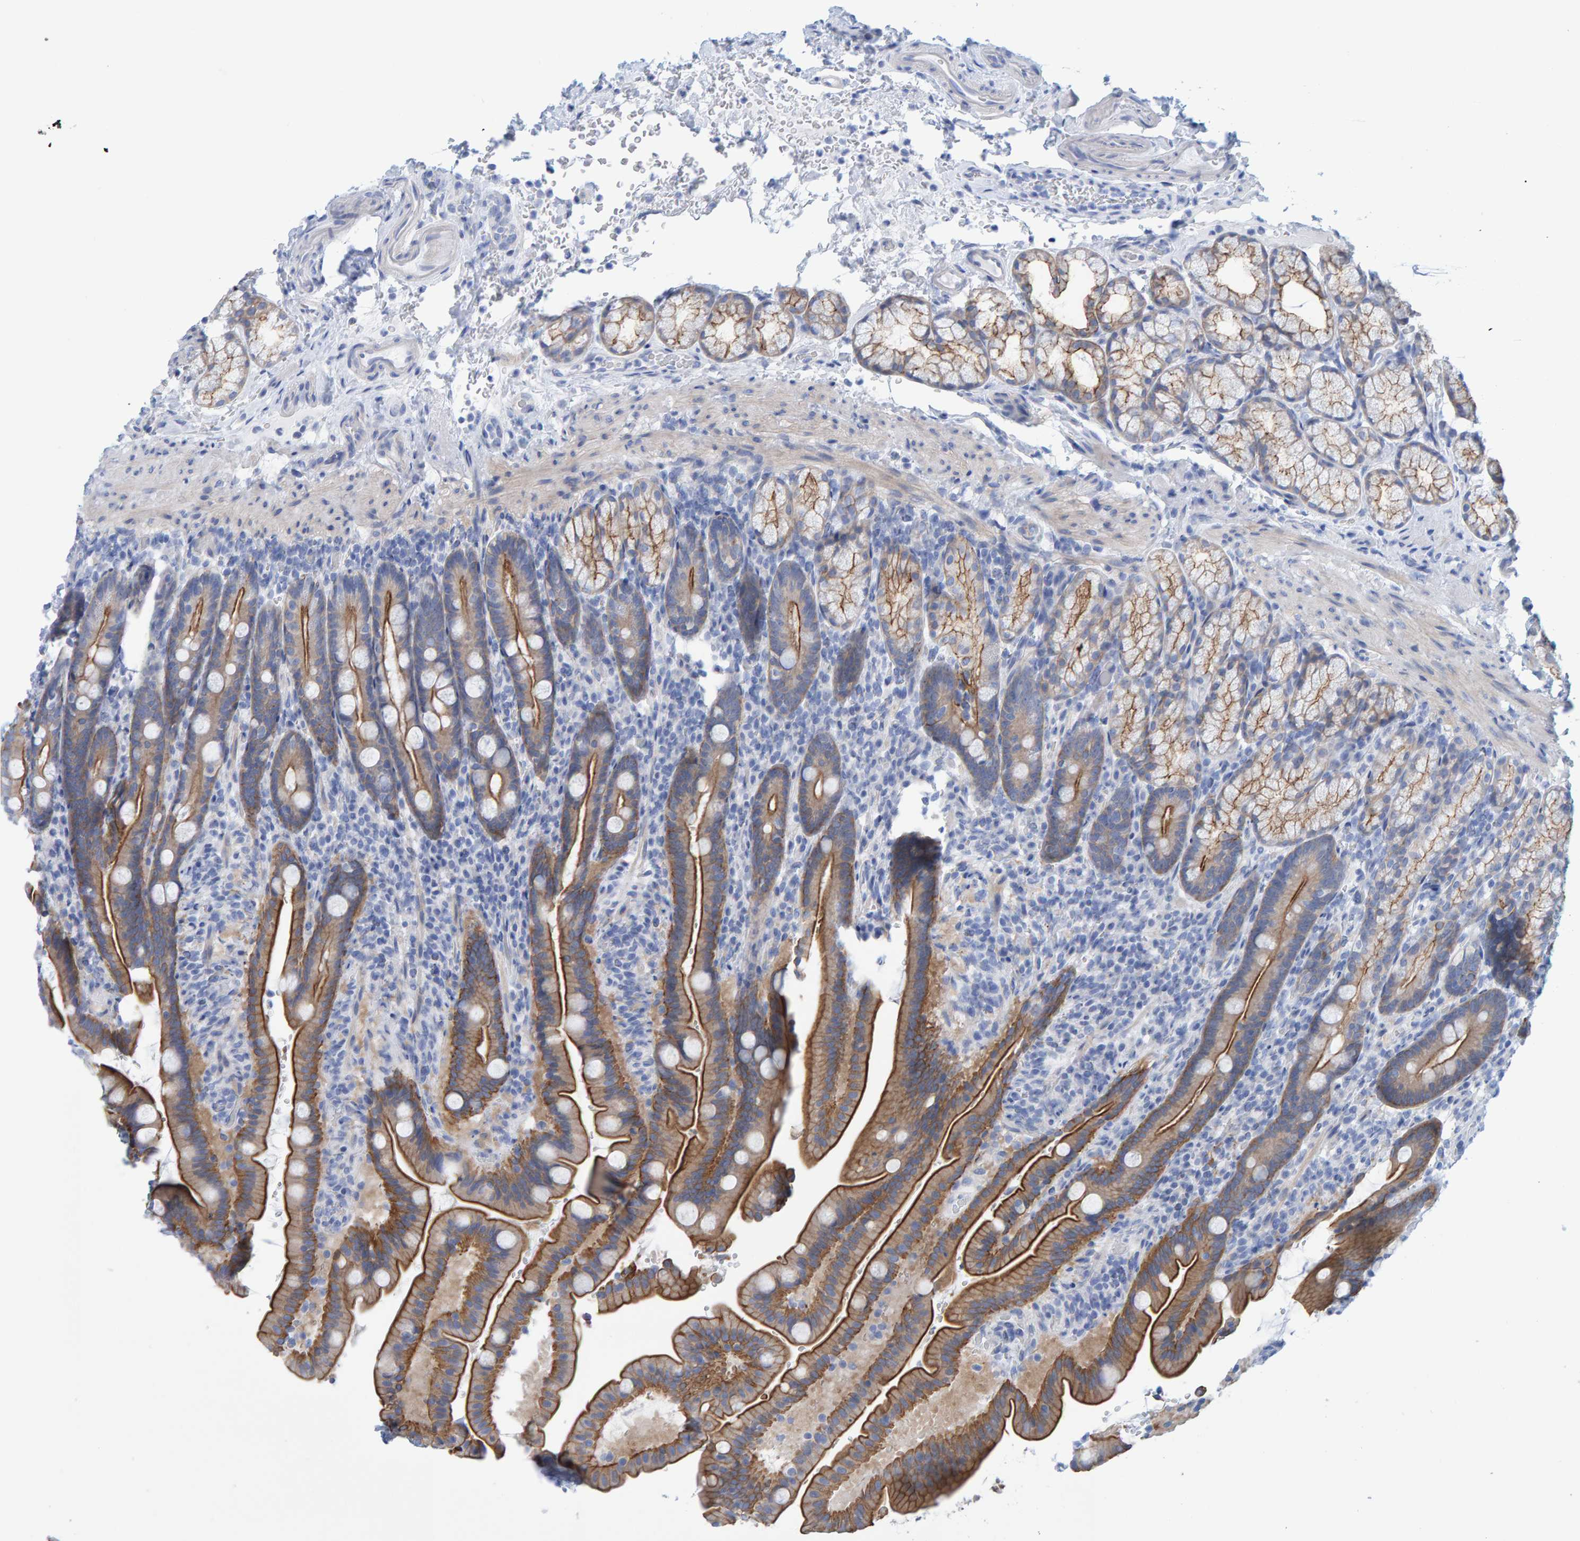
{"staining": {"intensity": "moderate", "quantity": "25%-75%", "location": "cytoplasmic/membranous"}, "tissue": "duodenum", "cell_type": "Glandular cells", "image_type": "normal", "snomed": [{"axis": "morphology", "description": "Normal tissue, NOS"}, {"axis": "topography", "description": "Duodenum"}], "caption": "IHC micrograph of benign duodenum: human duodenum stained using immunohistochemistry displays medium levels of moderate protein expression localized specifically in the cytoplasmic/membranous of glandular cells, appearing as a cytoplasmic/membranous brown color.", "gene": "JAKMIP3", "patient": {"sex": "male", "age": 54}}